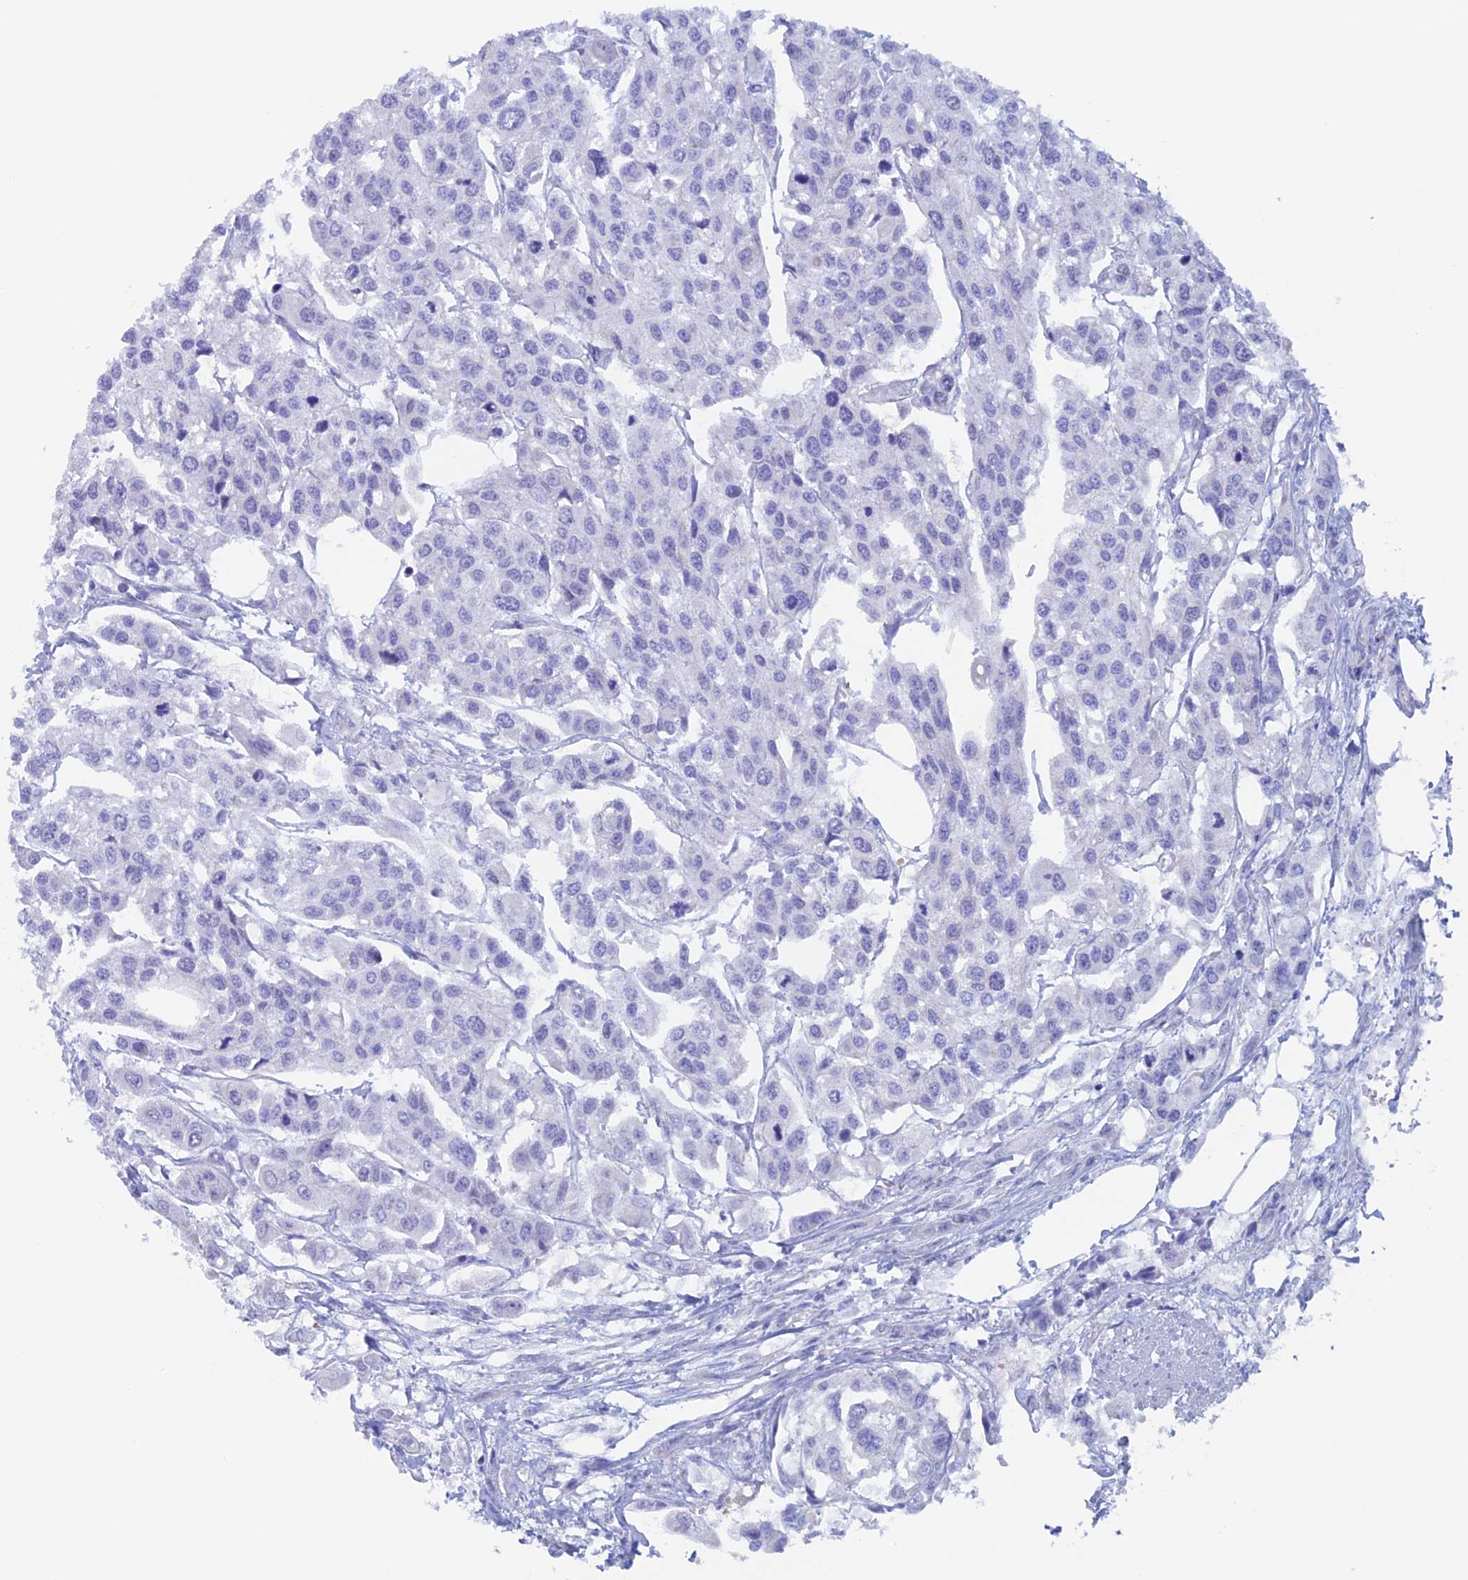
{"staining": {"intensity": "negative", "quantity": "none", "location": "none"}, "tissue": "urothelial cancer", "cell_type": "Tumor cells", "image_type": "cancer", "snomed": [{"axis": "morphology", "description": "Urothelial carcinoma, High grade"}, {"axis": "topography", "description": "Urinary bladder"}], "caption": "An IHC micrograph of urothelial cancer is shown. There is no staining in tumor cells of urothelial cancer. The staining is performed using DAB brown chromogen with nuclei counter-stained in using hematoxylin.", "gene": "PSMC3IP", "patient": {"sex": "male", "age": 67}}